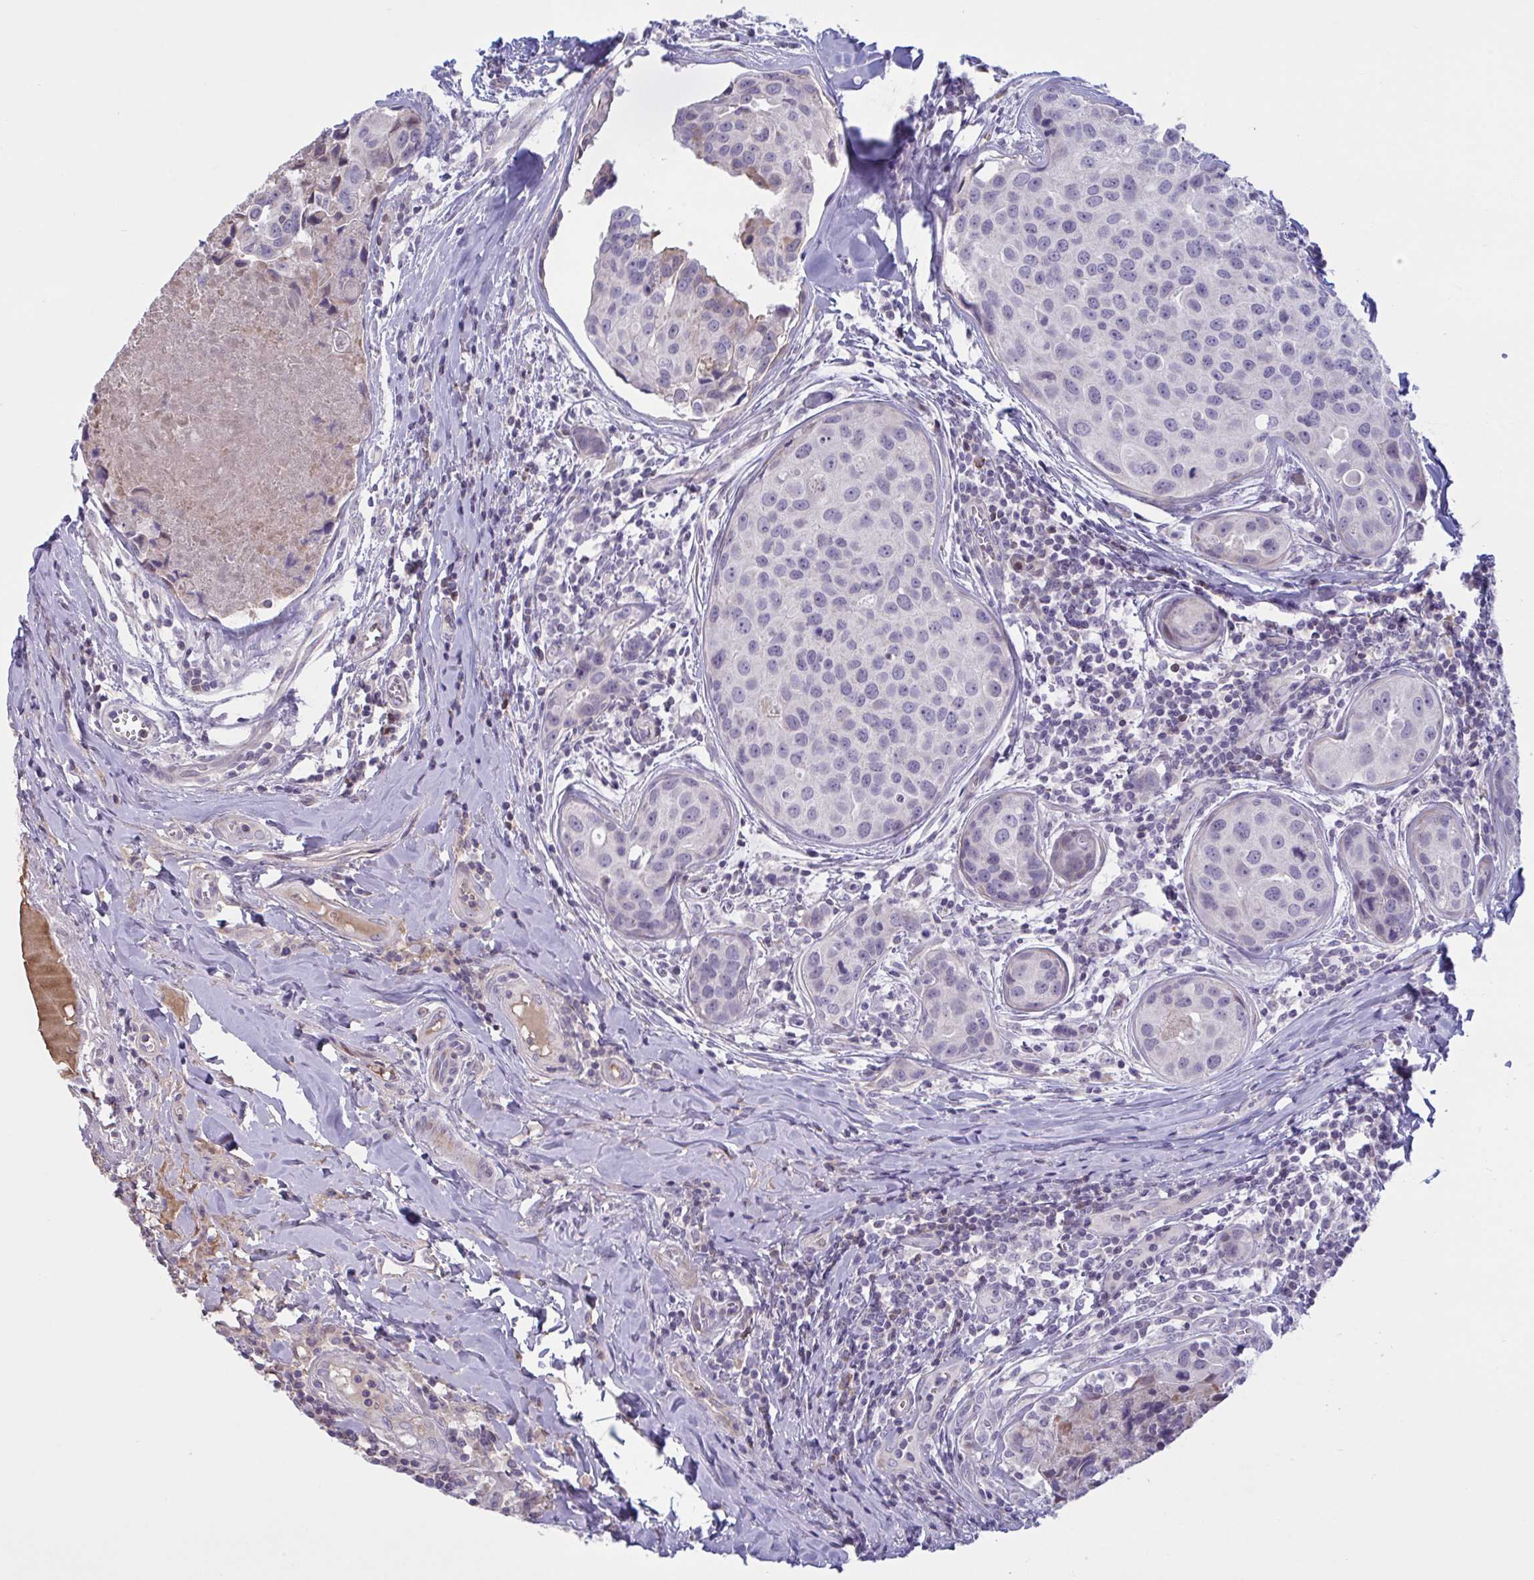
{"staining": {"intensity": "negative", "quantity": "none", "location": "none"}, "tissue": "breast cancer", "cell_type": "Tumor cells", "image_type": "cancer", "snomed": [{"axis": "morphology", "description": "Duct carcinoma"}, {"axis": "topography", "description": "Breast"}], "caption": "An immunohistochemistry (IHC) photomicrograph of breast cancer (intraductal carcinoma) is shown. There is no staining in tumor cells of breast cancer (intraductal carcinoma). Nuclei are stained in blue.", "gene": "VWC2", "patient": {"sex": "female", "age": 24}}